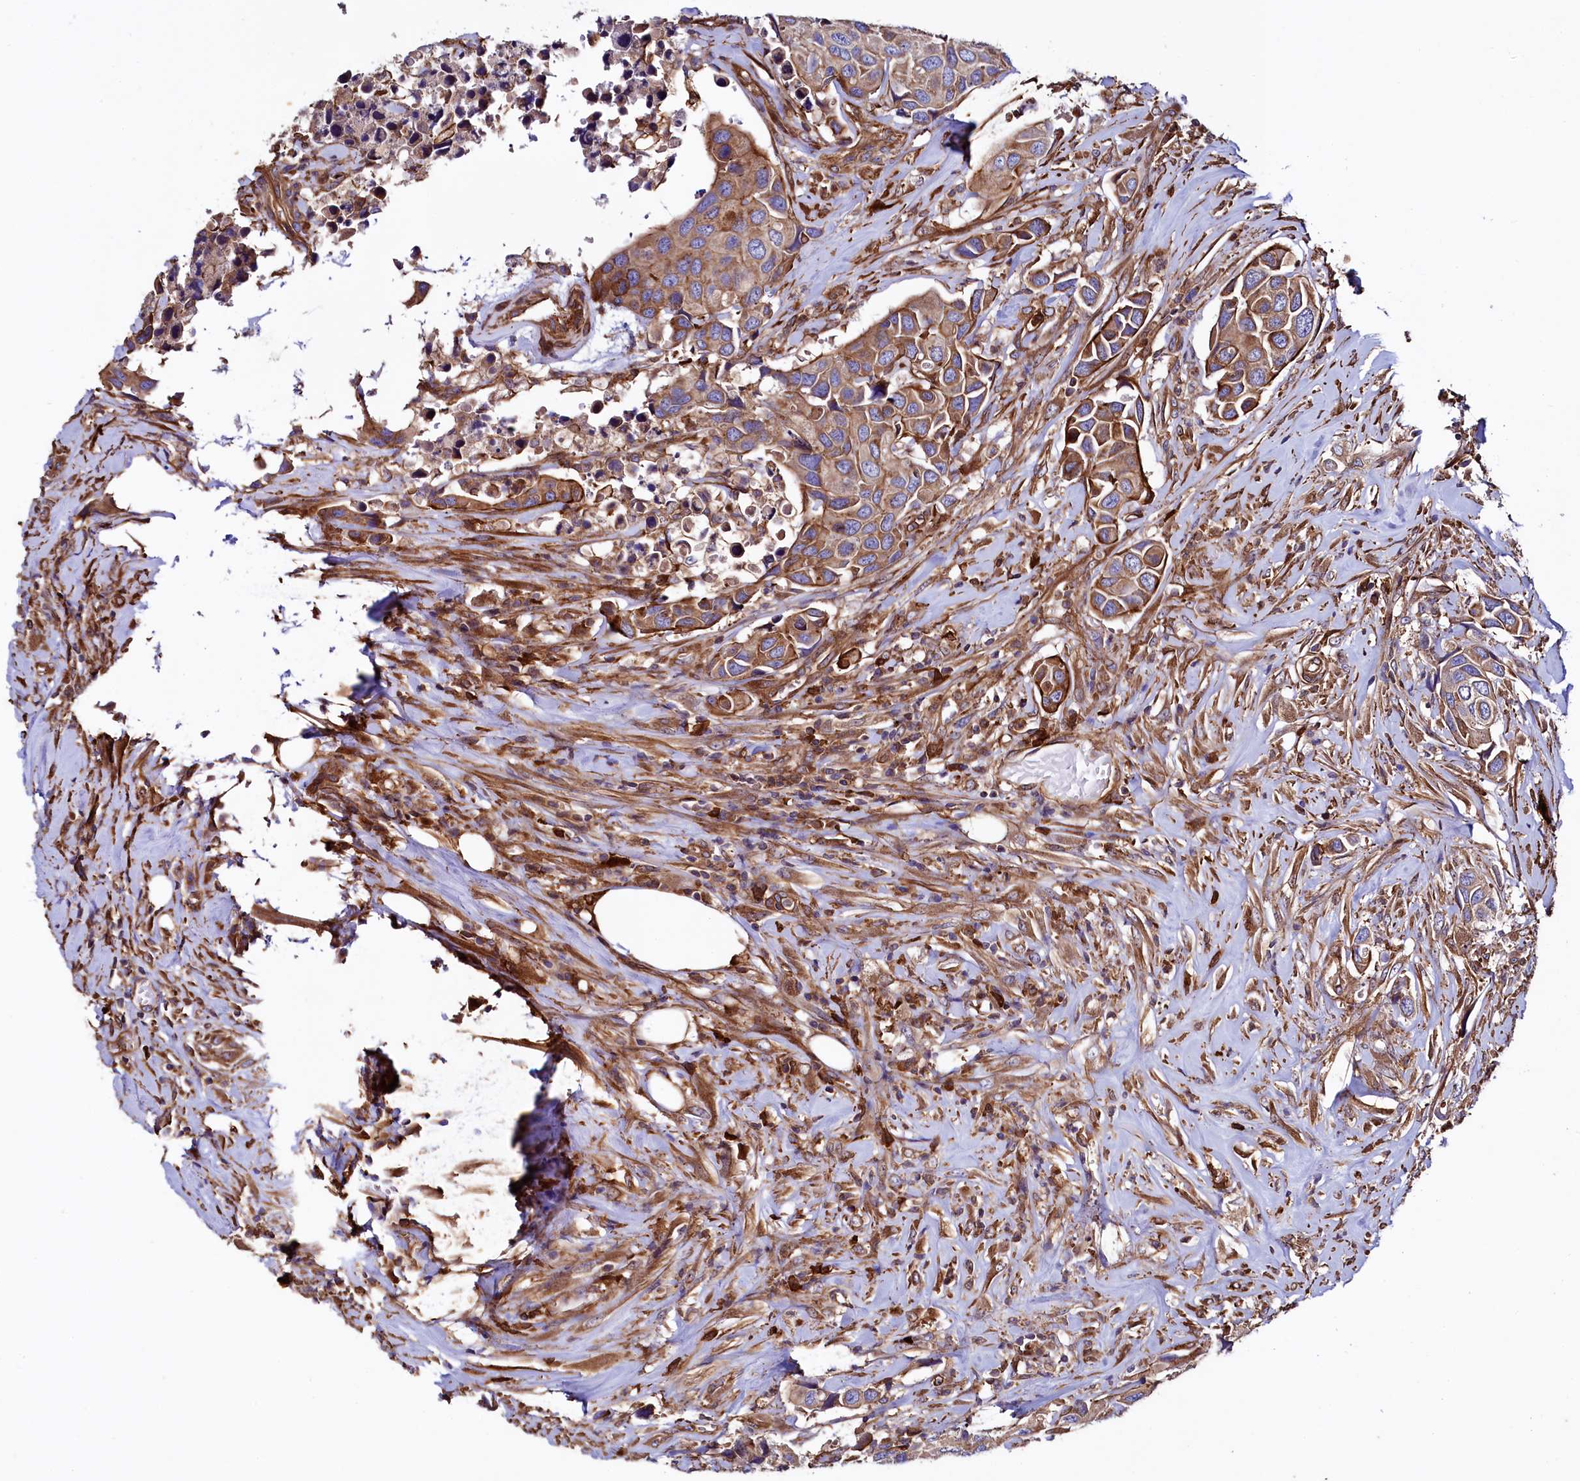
{"staining": {"intensity": "moderate", "quantity": ">75%", "location": "cytoplasmic/membranous"}, "tissue": "urothelial cancer", "cell_type": "Tumor cells", "image_type": "cancer", "snomed": [{"axis": "morphology", "description": "Urothelial carcinoma, High grade"}, {"axis": "topography", "description": "Urinary bladder"}], "caption": "Immunohistochemical staining of human urothelial cancer shows medium levels of moderate cytoplasmic/membranous protein positivity in about >75% of tumor cells. The staining is performed using DAB brown chromogen to label protein expression. The nuclei are counter-stained blue using hematoxylin.", "gene": "STAMBPL1", "patient": {"sex": "male", "age": 74}}